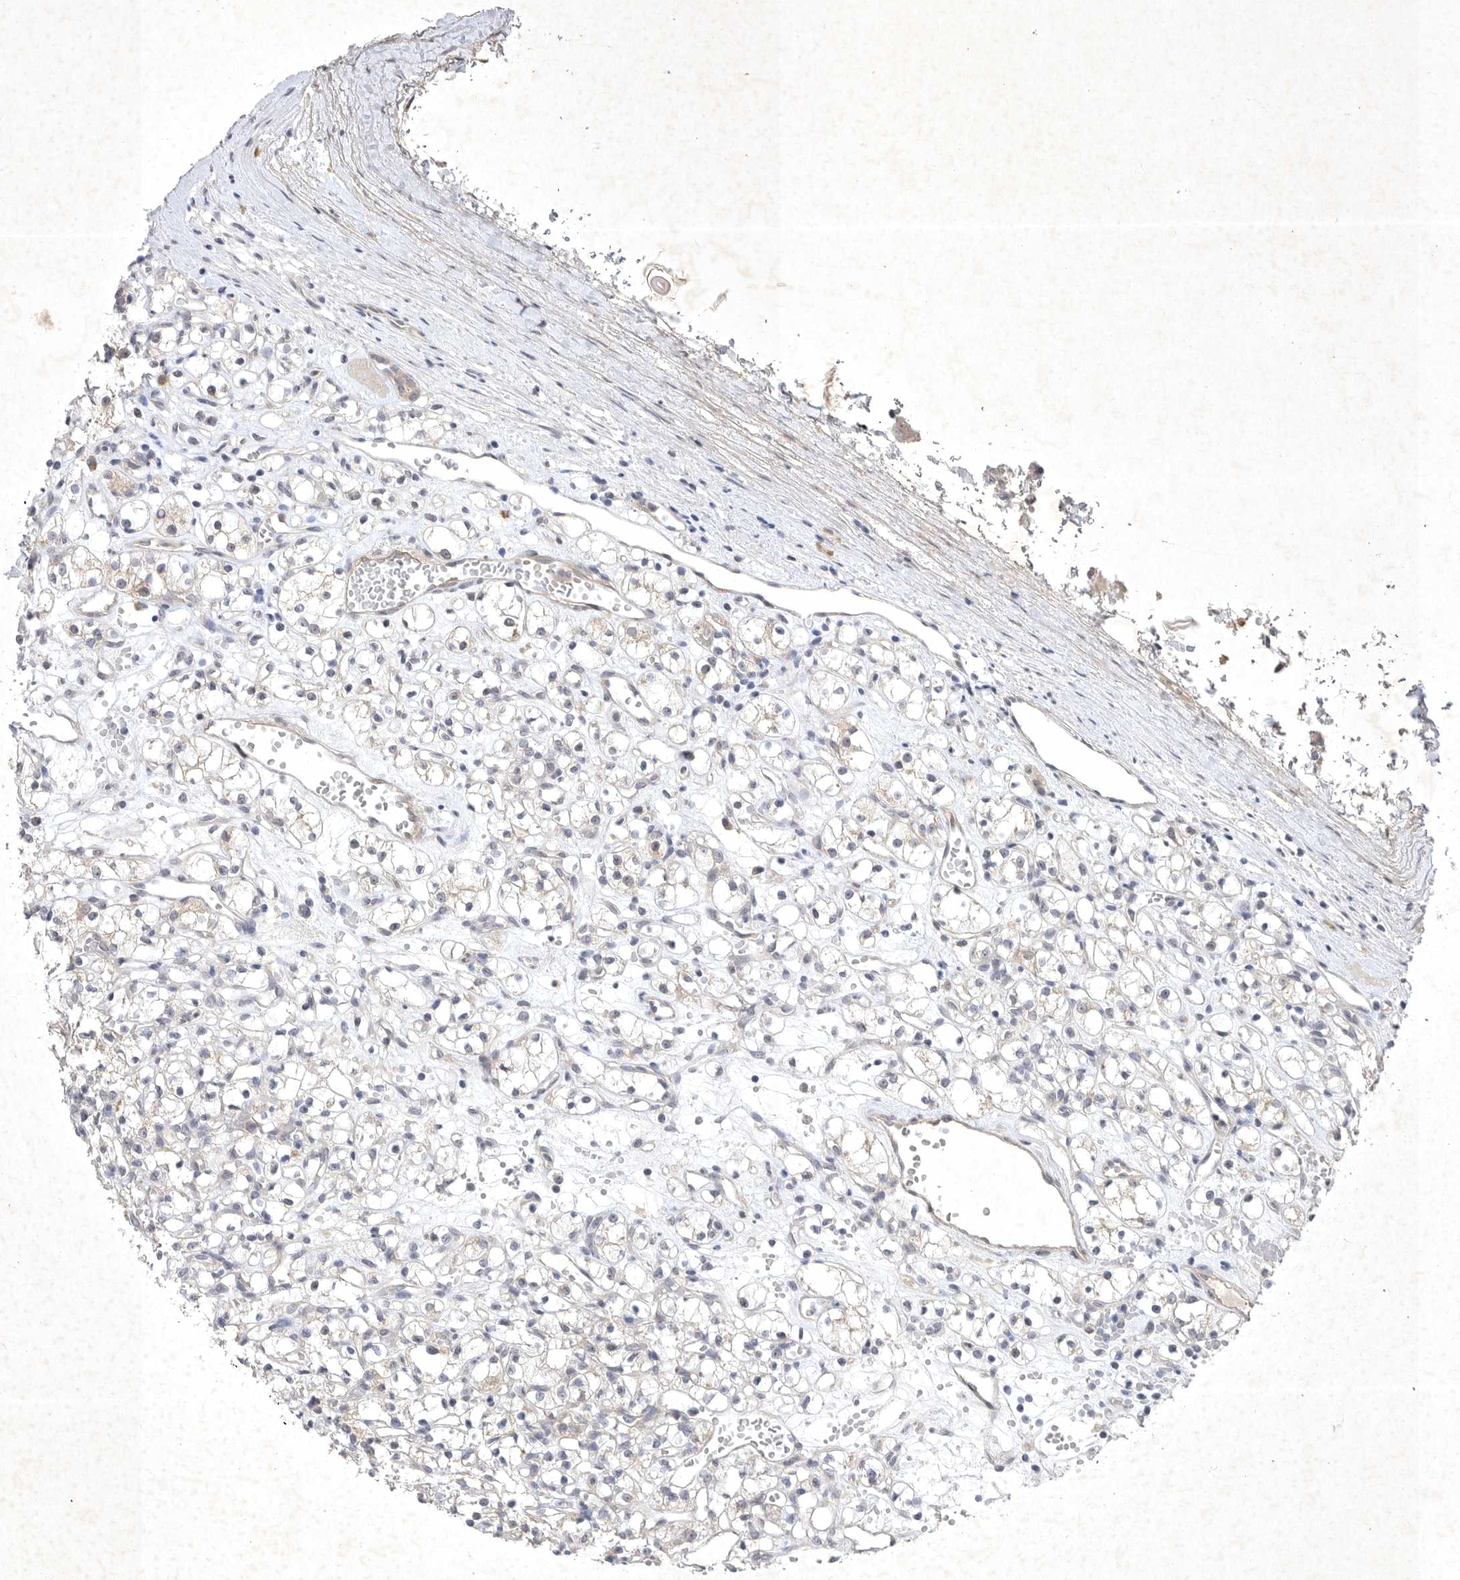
{"staining": {"intensity": "negative", "quantity": "none", "location": "none"}, "tissue": "renal cancer", "cell_type": "Tumor cells", "image_type": "cancer", "snomed": [{"axis": "morphology", "description": "Adenocarcinoma, NOS"}, {"axis": "topography", "description": "Kidney"}], "caption": "Photomicrograph shows no protein expression in tumor cells of renal cancer (adenocarcinoma) tissue.", "gene": "PTPDC1", "patient": {"sex": "female", "age": 59}}